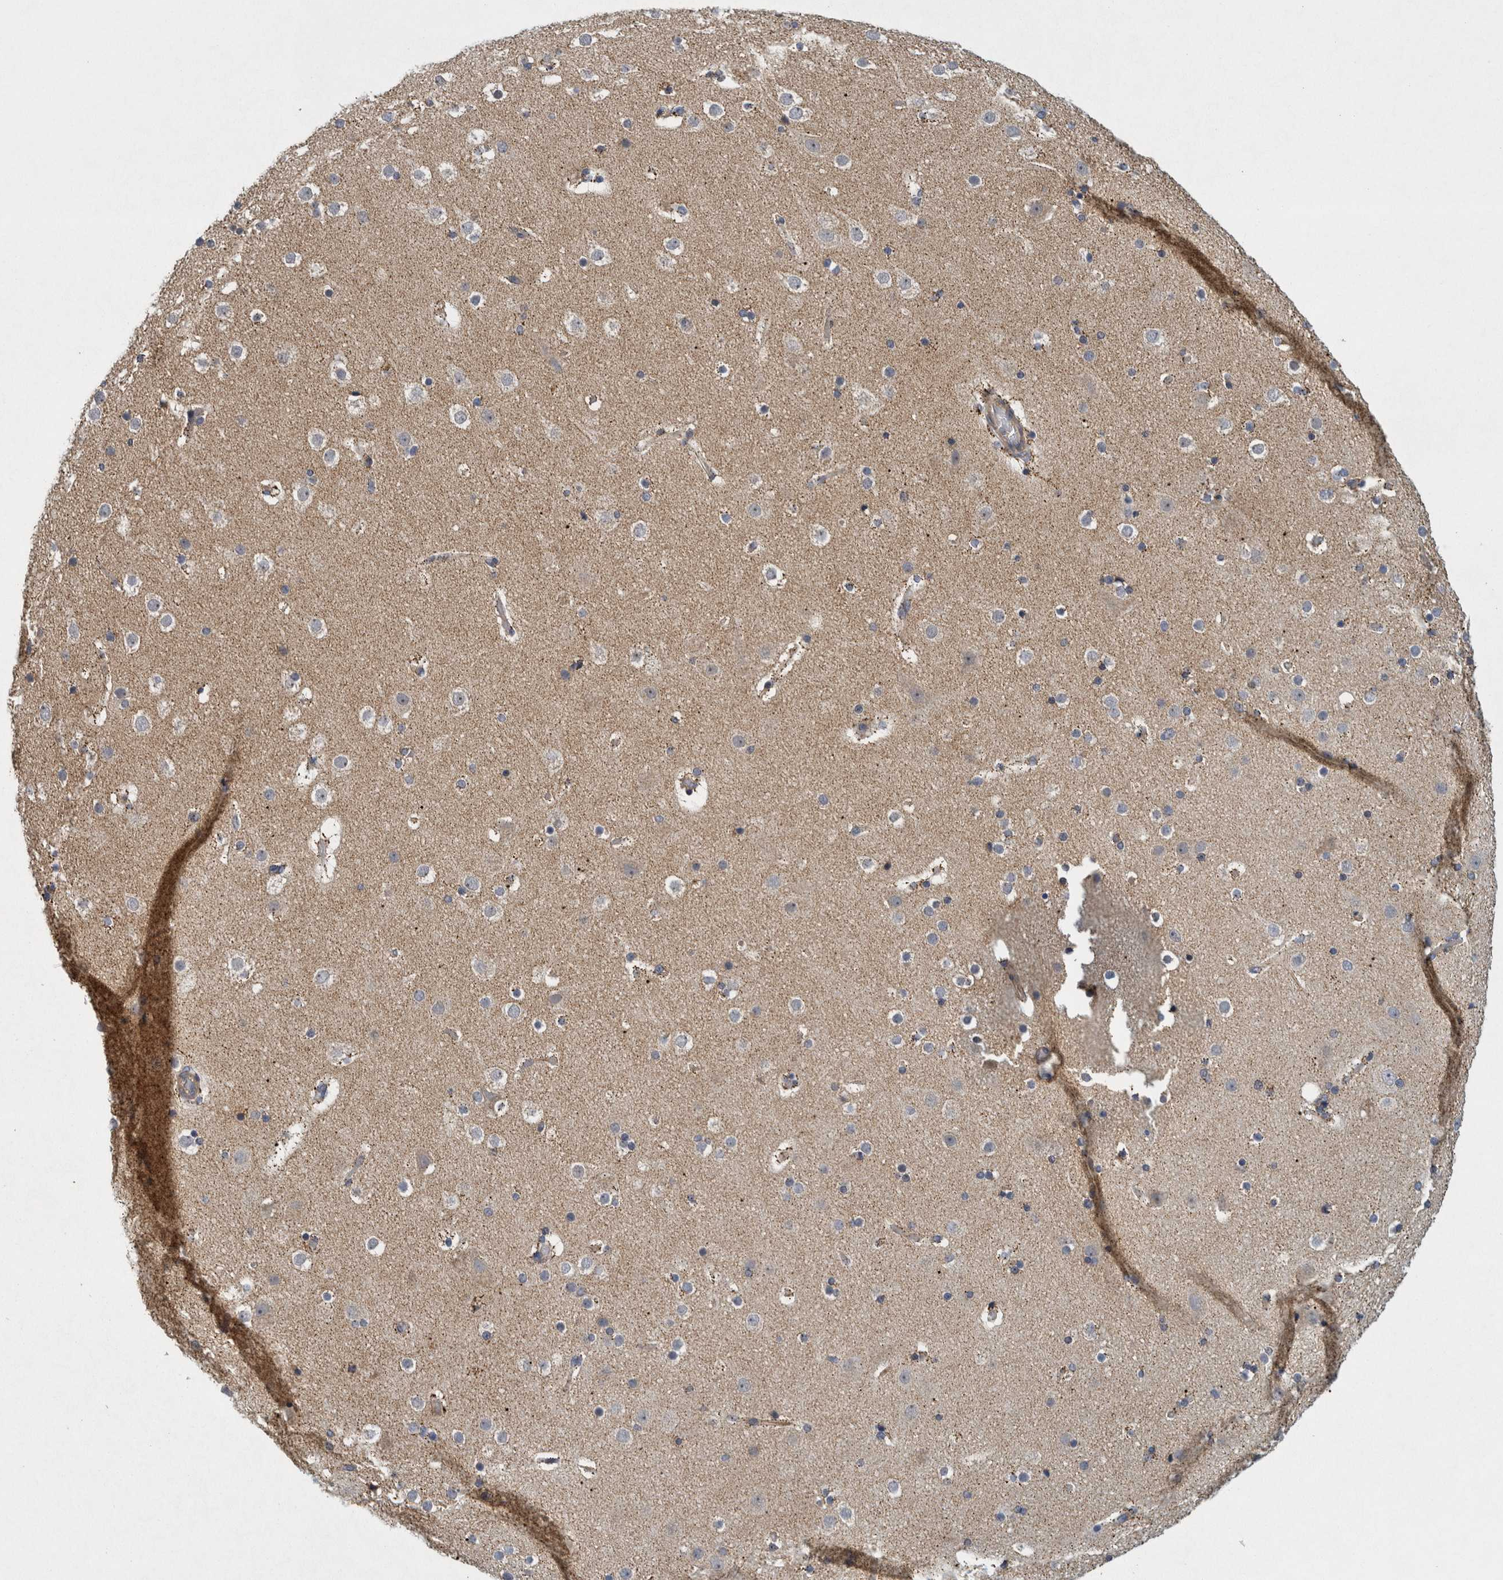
{"staining": {"intensity": "negative", "quantity": "none", "location": "none"}, "tissue": "cerebral cortex", "cell_type": "Endothelial cells", "image_type": "normal", "snomed": [{"axis": "morphology", "description": "Normal tissue, NOS"}, {"axis": "topography", "description": "Cerebral cortex"}], "caption": "Endothelial cells are negative for protein expression in benign human cerebral cortex. (DAB IHC visualized using brightfield microscopy, high magnification).", "gene": "ZNF324B", "patient": {"sex": "male", "age": 57}}